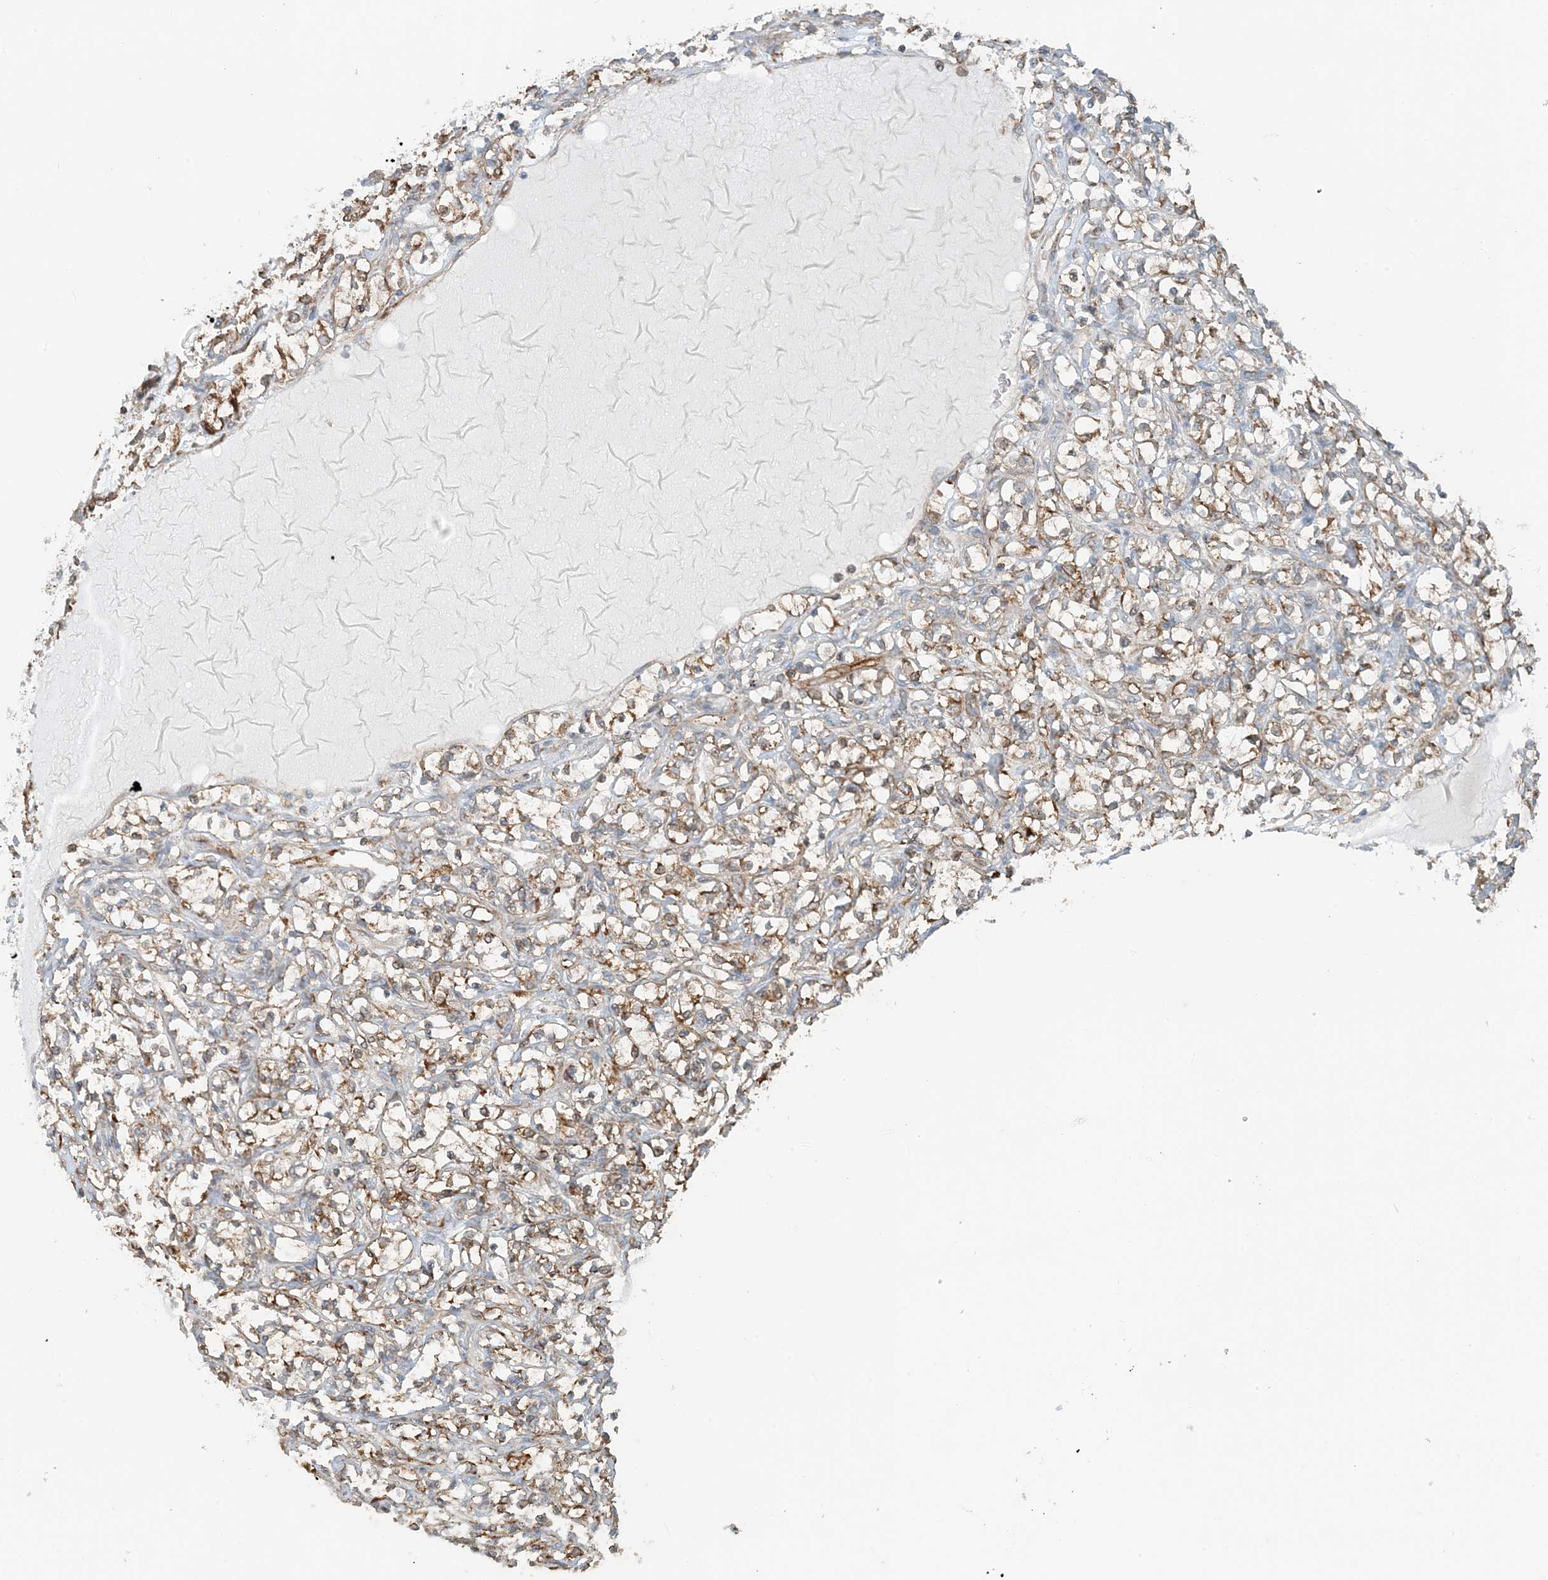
{"staining": {"intensity": "weak", "quantity": "25%-75%", "location": "cytoplasmic/membranous"}, "tissue": "renal cancer", "cell_type": "Tumor cells", "image_type": "cancer", "snomed": [{"axis": "morphology", "description": "Adenocarcinoma, NOS"}, {"axis": "topography", "description": "Kidney"}], "caption": "A brown stain labels weak cytoplasmic/membranous staining of a protein in renal adenocarcinoma tumor cells. (Brightfield microscopy of DAB IHC at high magnification).", "gene": "CERKL", "patient": {"sex": "female", "age": 69}}